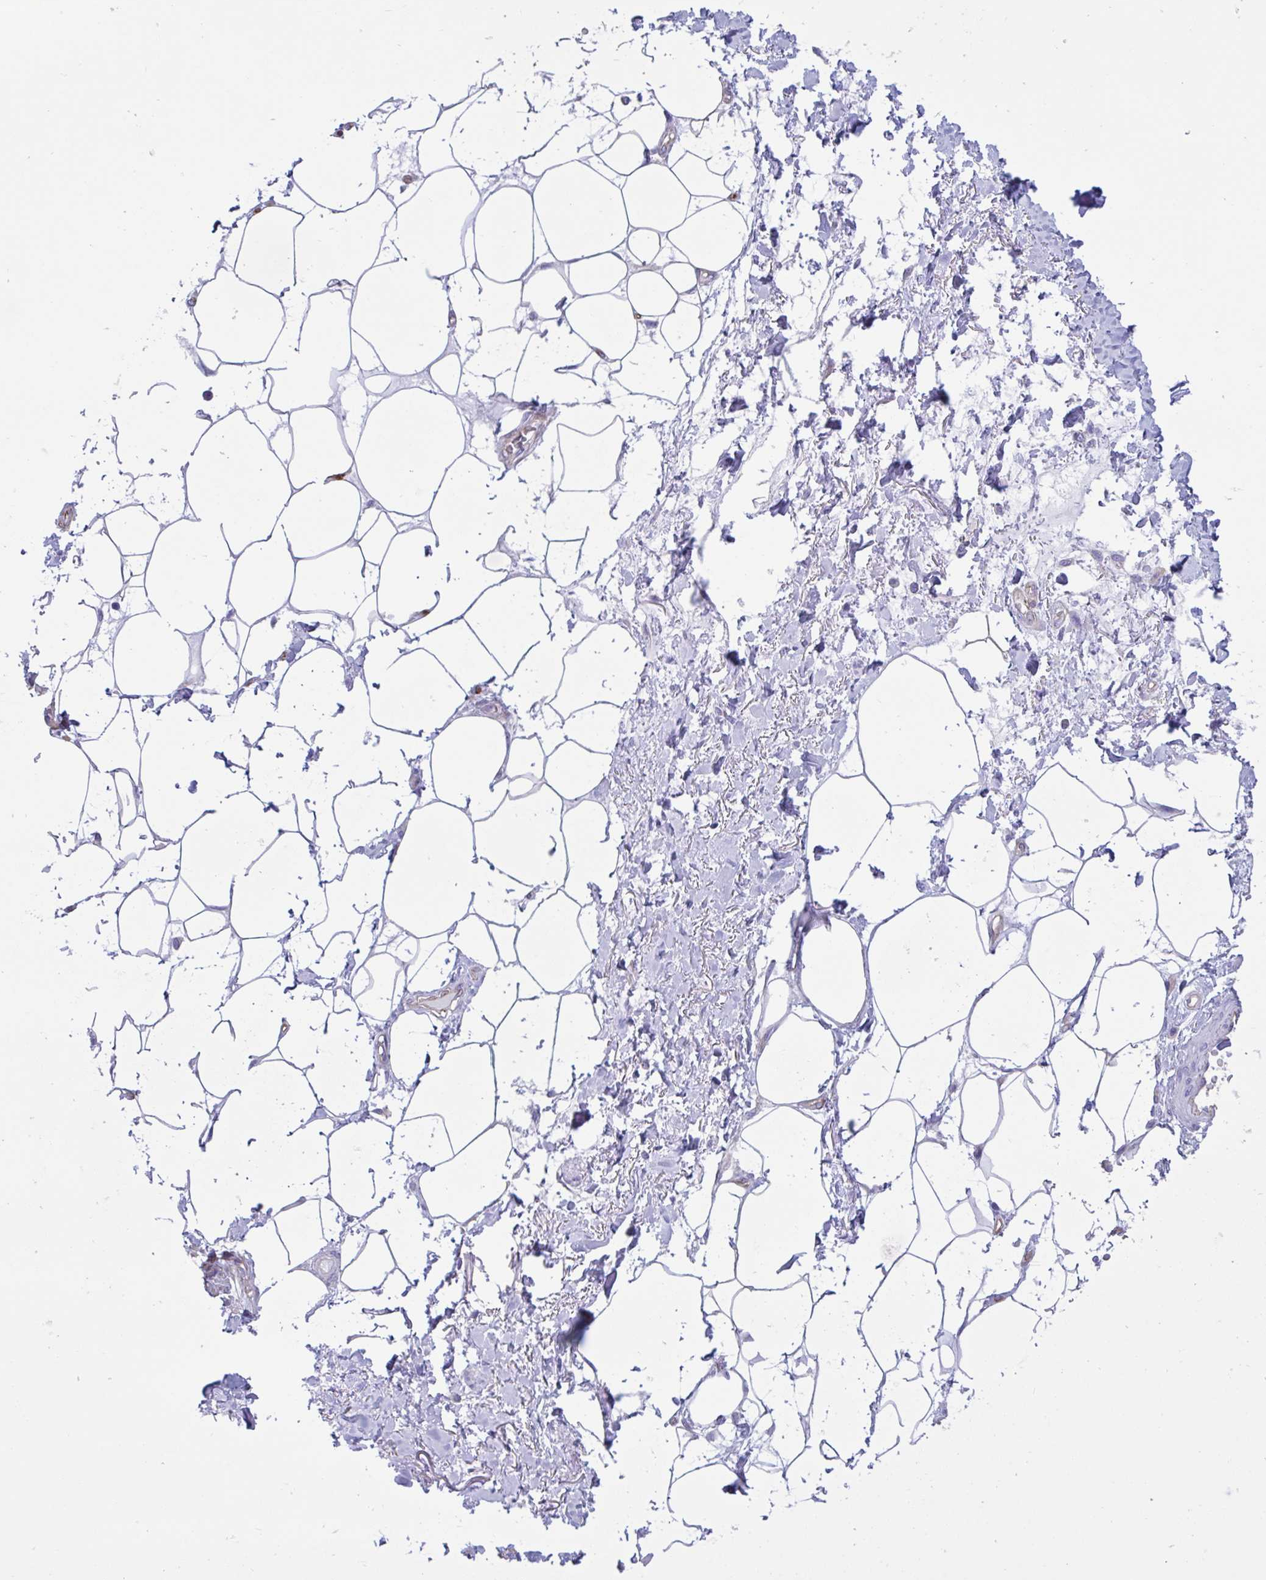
{"staining": {"intensity": "negative", "quantity": "none", "location": "none"}, "tissue": "adipose tissue", "cell_type": "Adipocytes", "image_type": "normal", "snomed": [{"axis": "morphology", "description": "Normal tissue, NOS"}, {"axis": "topography", "description": "Vagina"}, {"axis": "topography", "description": "Peripheral nerve tissue"}], "caption": "Immunohistochemistry of unremarkable human adipose tissue exhibits no staining in adipocytes.", "gene": "RPL22L1", "patient": {"sex": "female", "age": 71}}